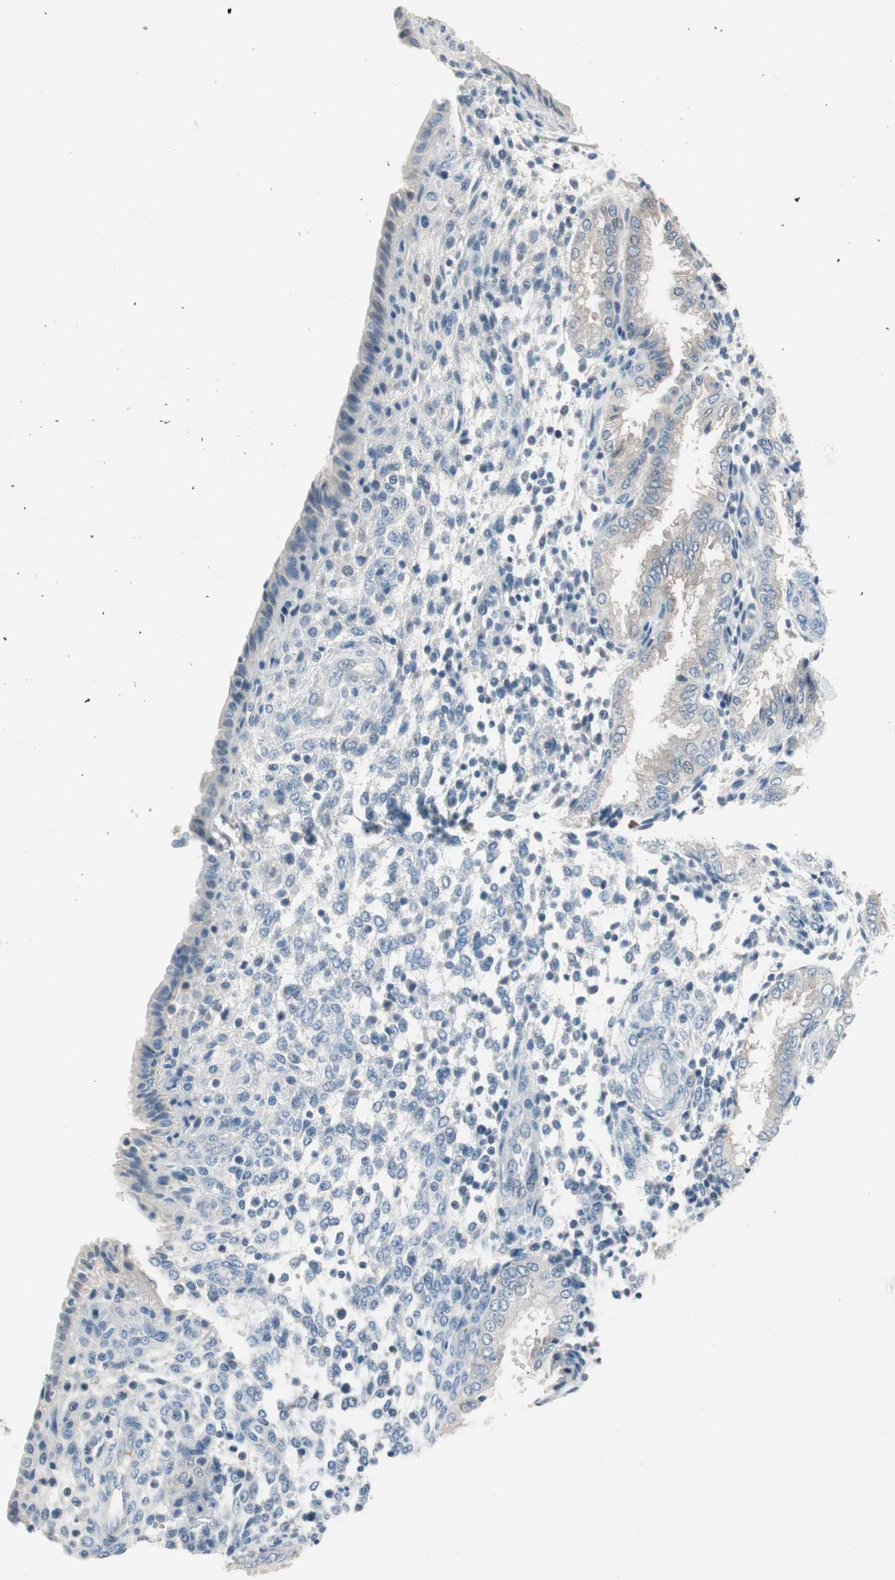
{"staining": {"intensity": "negative", "quantity": "none", "location": "none"}, "tissue": "endometrium", "cell_type": "Cells in endometrial stroma", "image_type": "normal", "snomed": [{"axis": "morphology", "description": "Normal tissue, NOS"}, {"axis": "topography", "description": "Endometrium"}], "caption": "High power microscopy histopathology image of an IHC image of unremarkable endometrium, revealing no significant positivity in cells in endometrial stroma.", "gene": "PDZK1", "patient": {"sex": "female", "age": 33}}